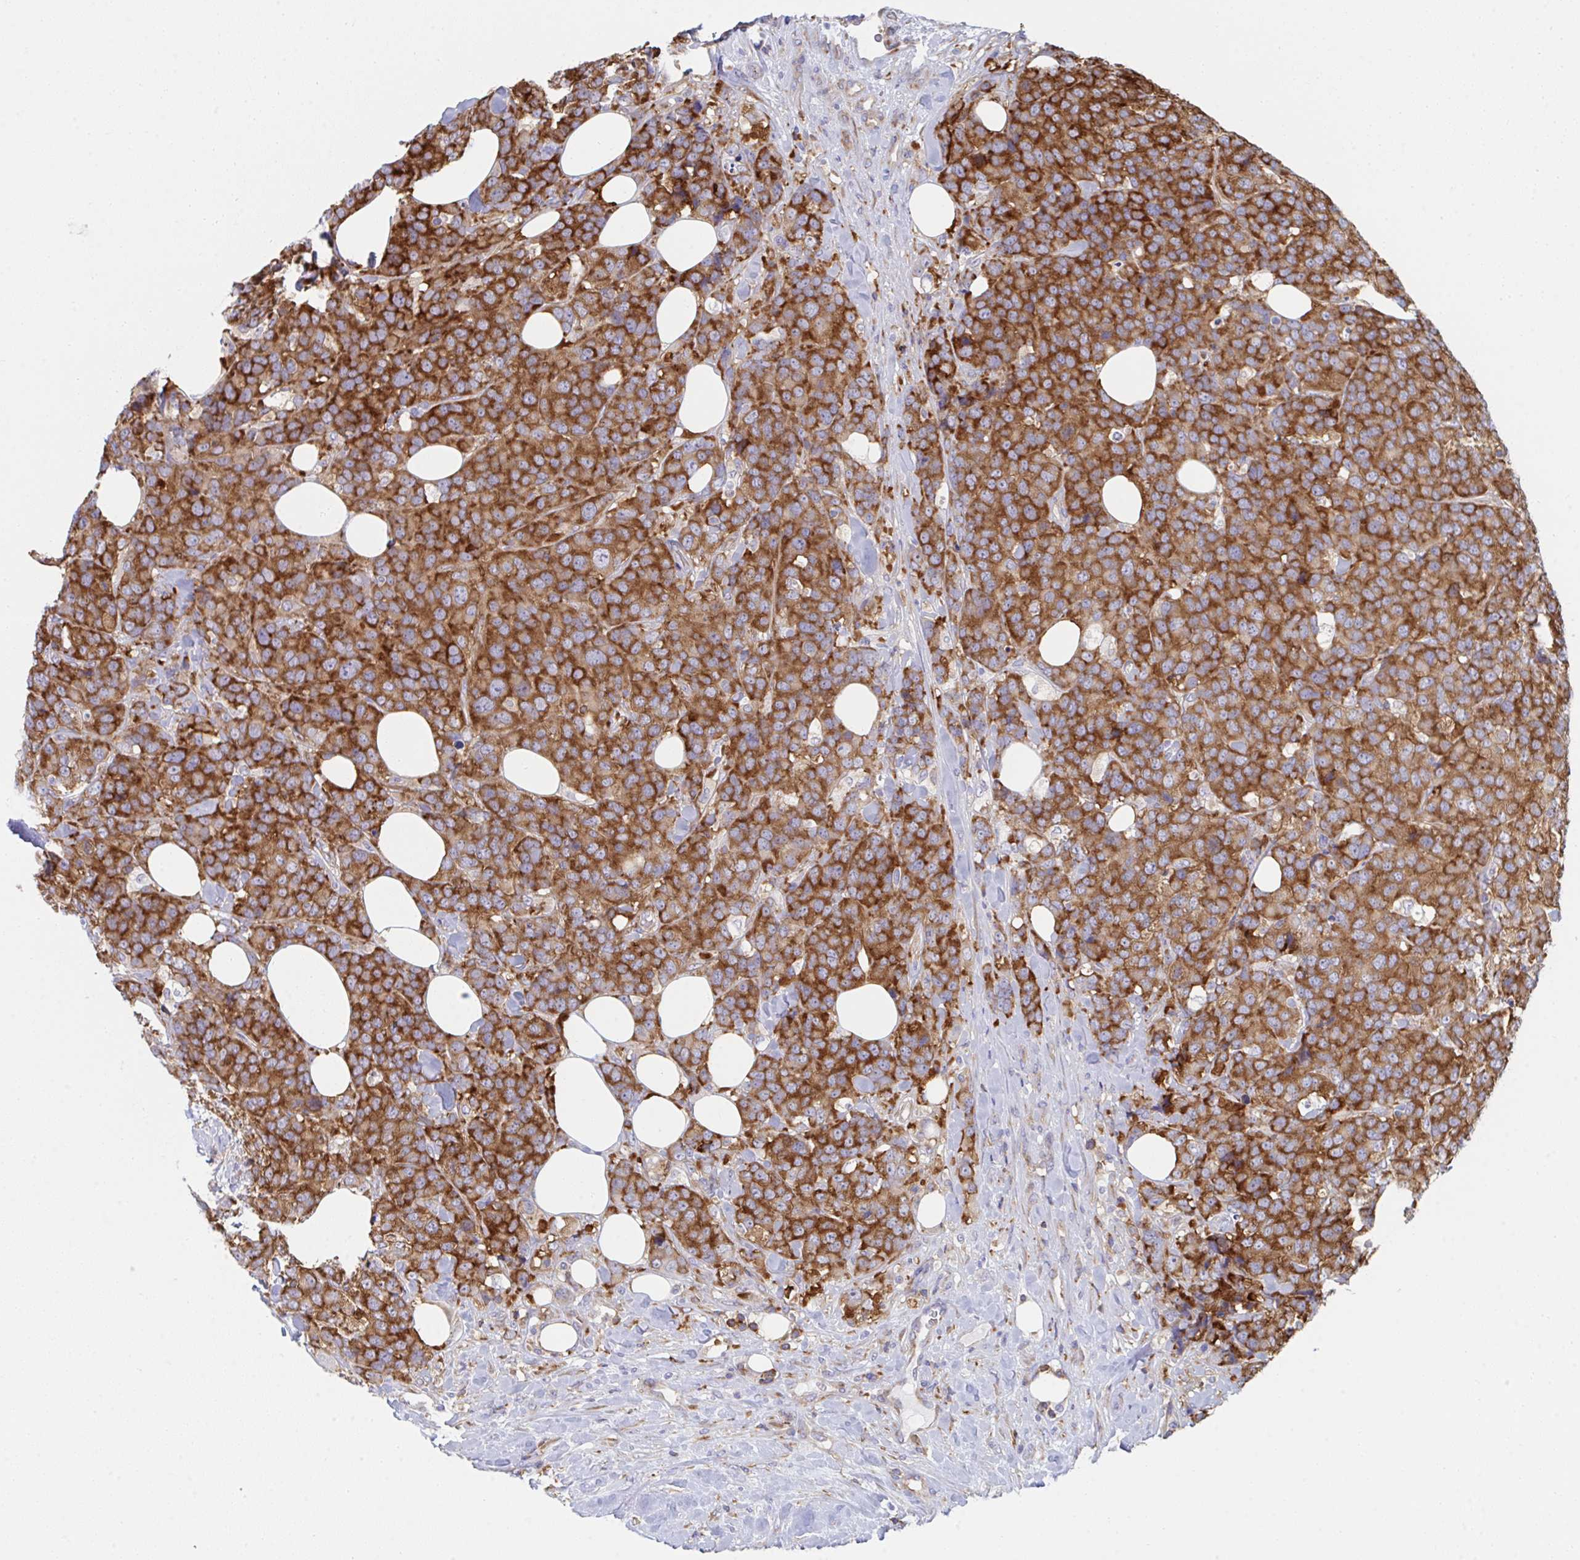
{"staining": {"intensity": "strong", "quantity": ">75%", "location": "cytoplasmic/membranous"}, "tissue": "breast cancer", "cell_type": "Tumor cells", "image_type": "cancer", "snomed": [{"axis": "morphology", "description": "Lobular carcinoma"}, {"axis": "topography", "description": "Breast"}], "caption": "Immunohistochemical staining of human breast cancer (lobular carcinoma) demonstrates strong cytoplasmic/membranous protein staining in about >75% of tumor cells.", "gene": "WNK1", "patient": {"sex": "female", "age": 59}}